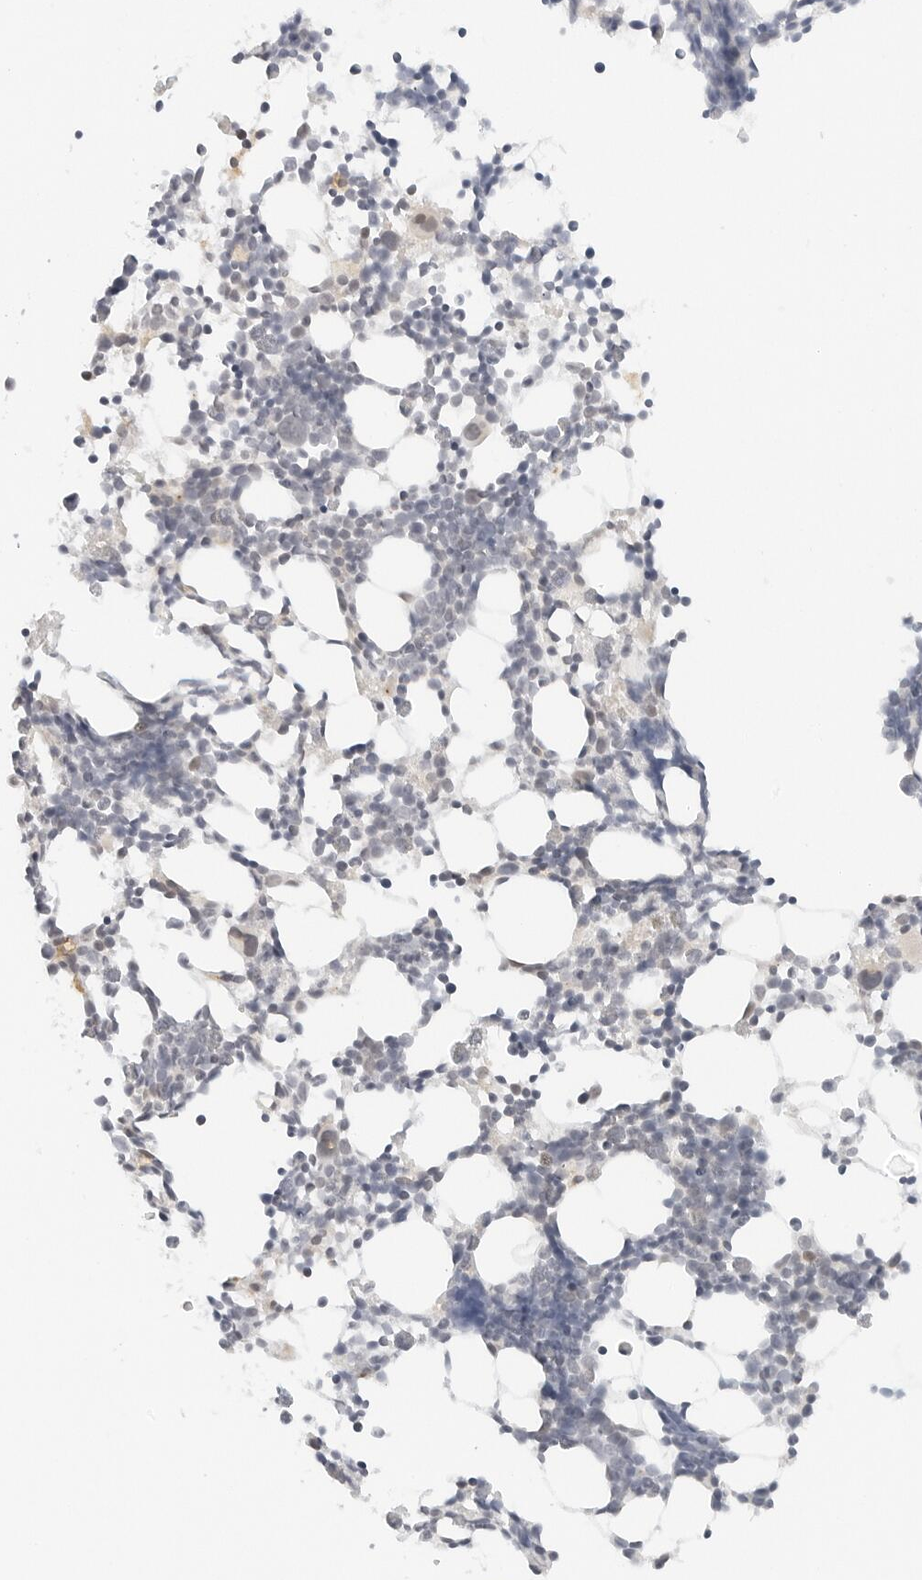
{"staining": {"intensity": "weak", "quantity": "<25%", "location": "nuclear"}, "tissue": "bone marrow", "cell_type": "Hematopoietic cells", "image_type": "normal", "snomed": [{"axis": "morphology", "description": "Normal tissue, NOS"}, {"axis": "morphology", "description": "Inflammation, NOS"}, {"axis": "topography", "description": "Bone marrow"}], "caption": "This is an immunohistochemistry micrograph of benign bone marrow. There is no expression in hematopoietic cells.", "gene": "NEO1", "patient": {"sex": "male", "age": 21}}